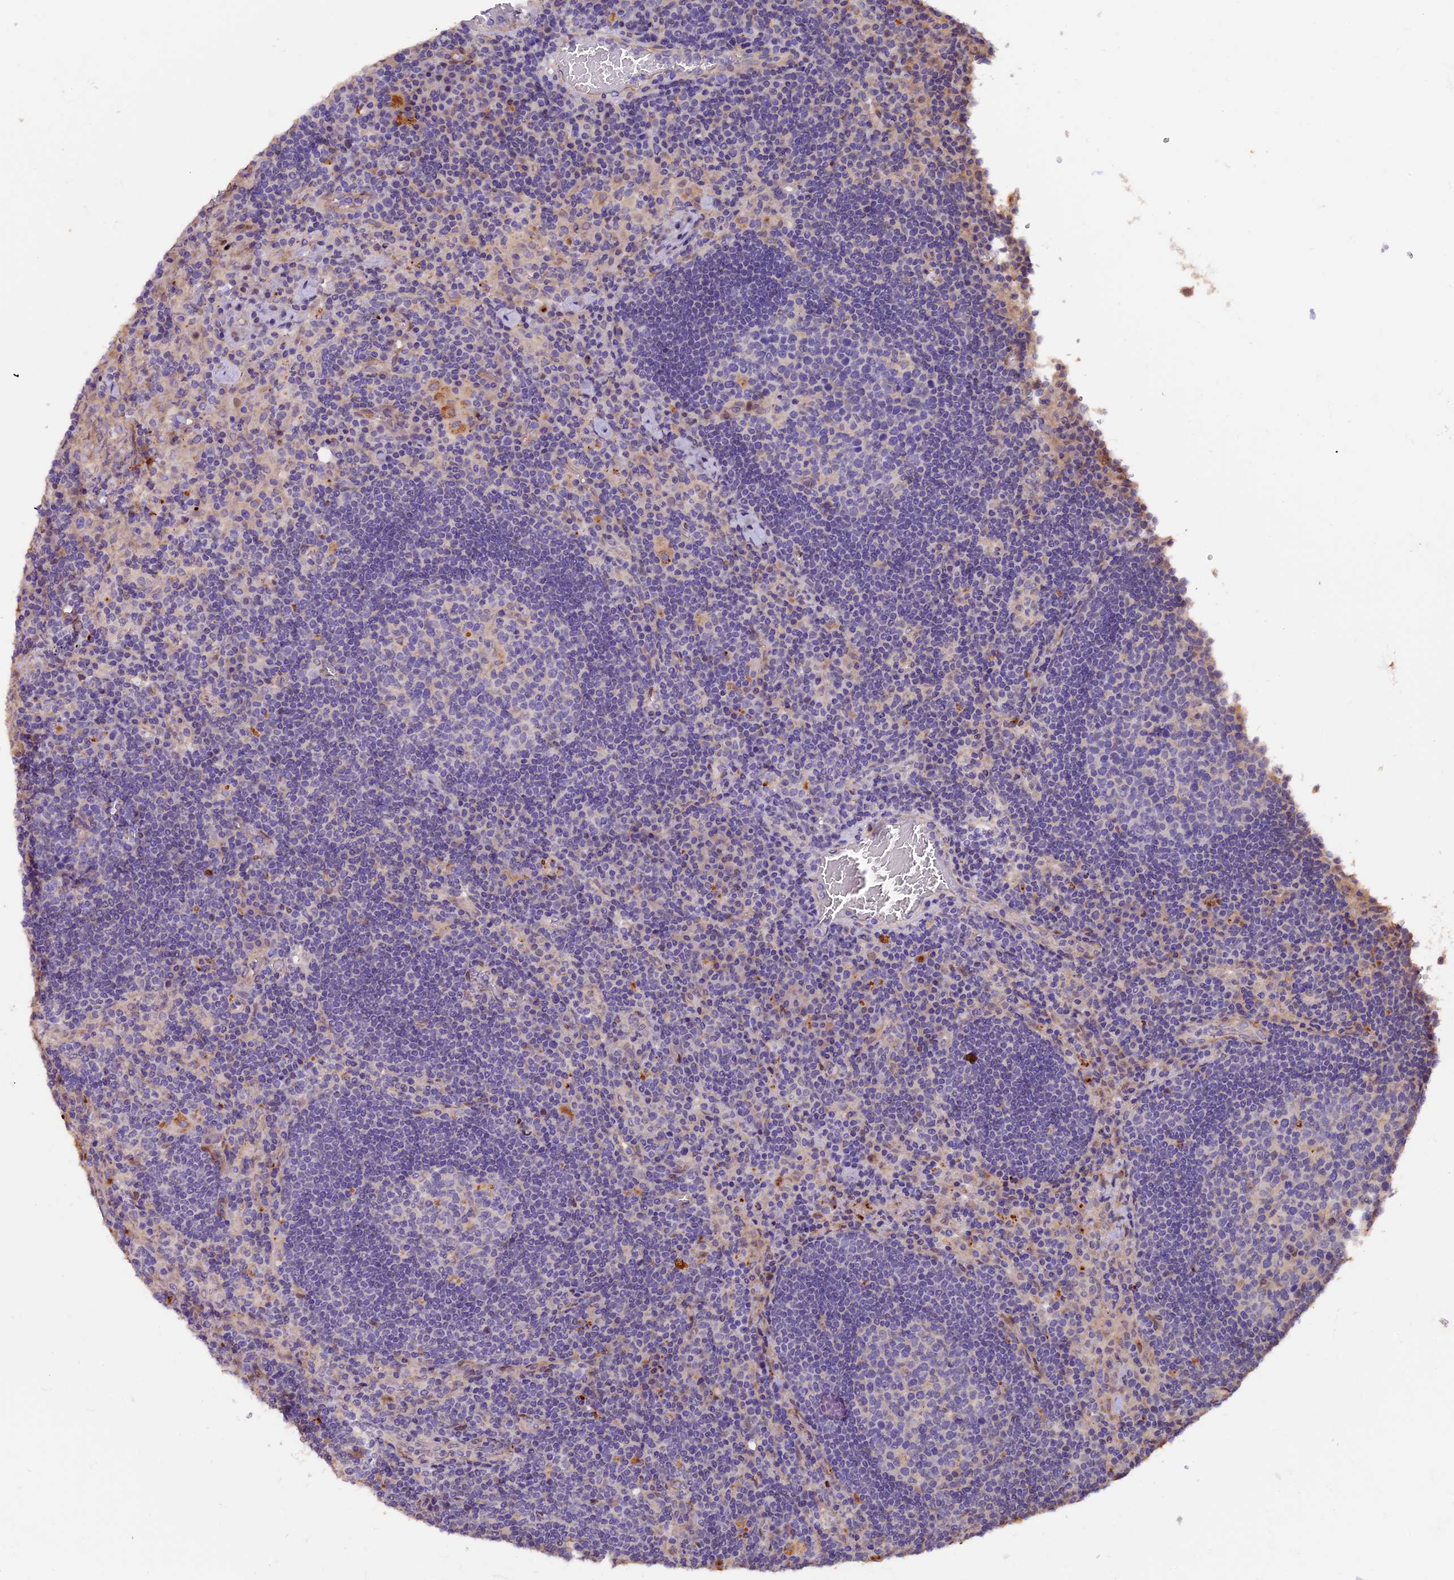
{"staining": {"intensity": "negative", "quantity": "none", "location": "none"}, "tissue": "lymph node", "cell_type": "Germinal center cells", "image_type": "normal", "snomed": [{"axis": "morphology", "description": "Normal tissue, NOS"}, {"axis": "topography", "description": "Lymph node"}], "caption": "This is an IHC image of benign human lymph node. There is no staining in germinal center cells.", "gene": "NCK2", "patient": {"sex": "male", "age": 58}}